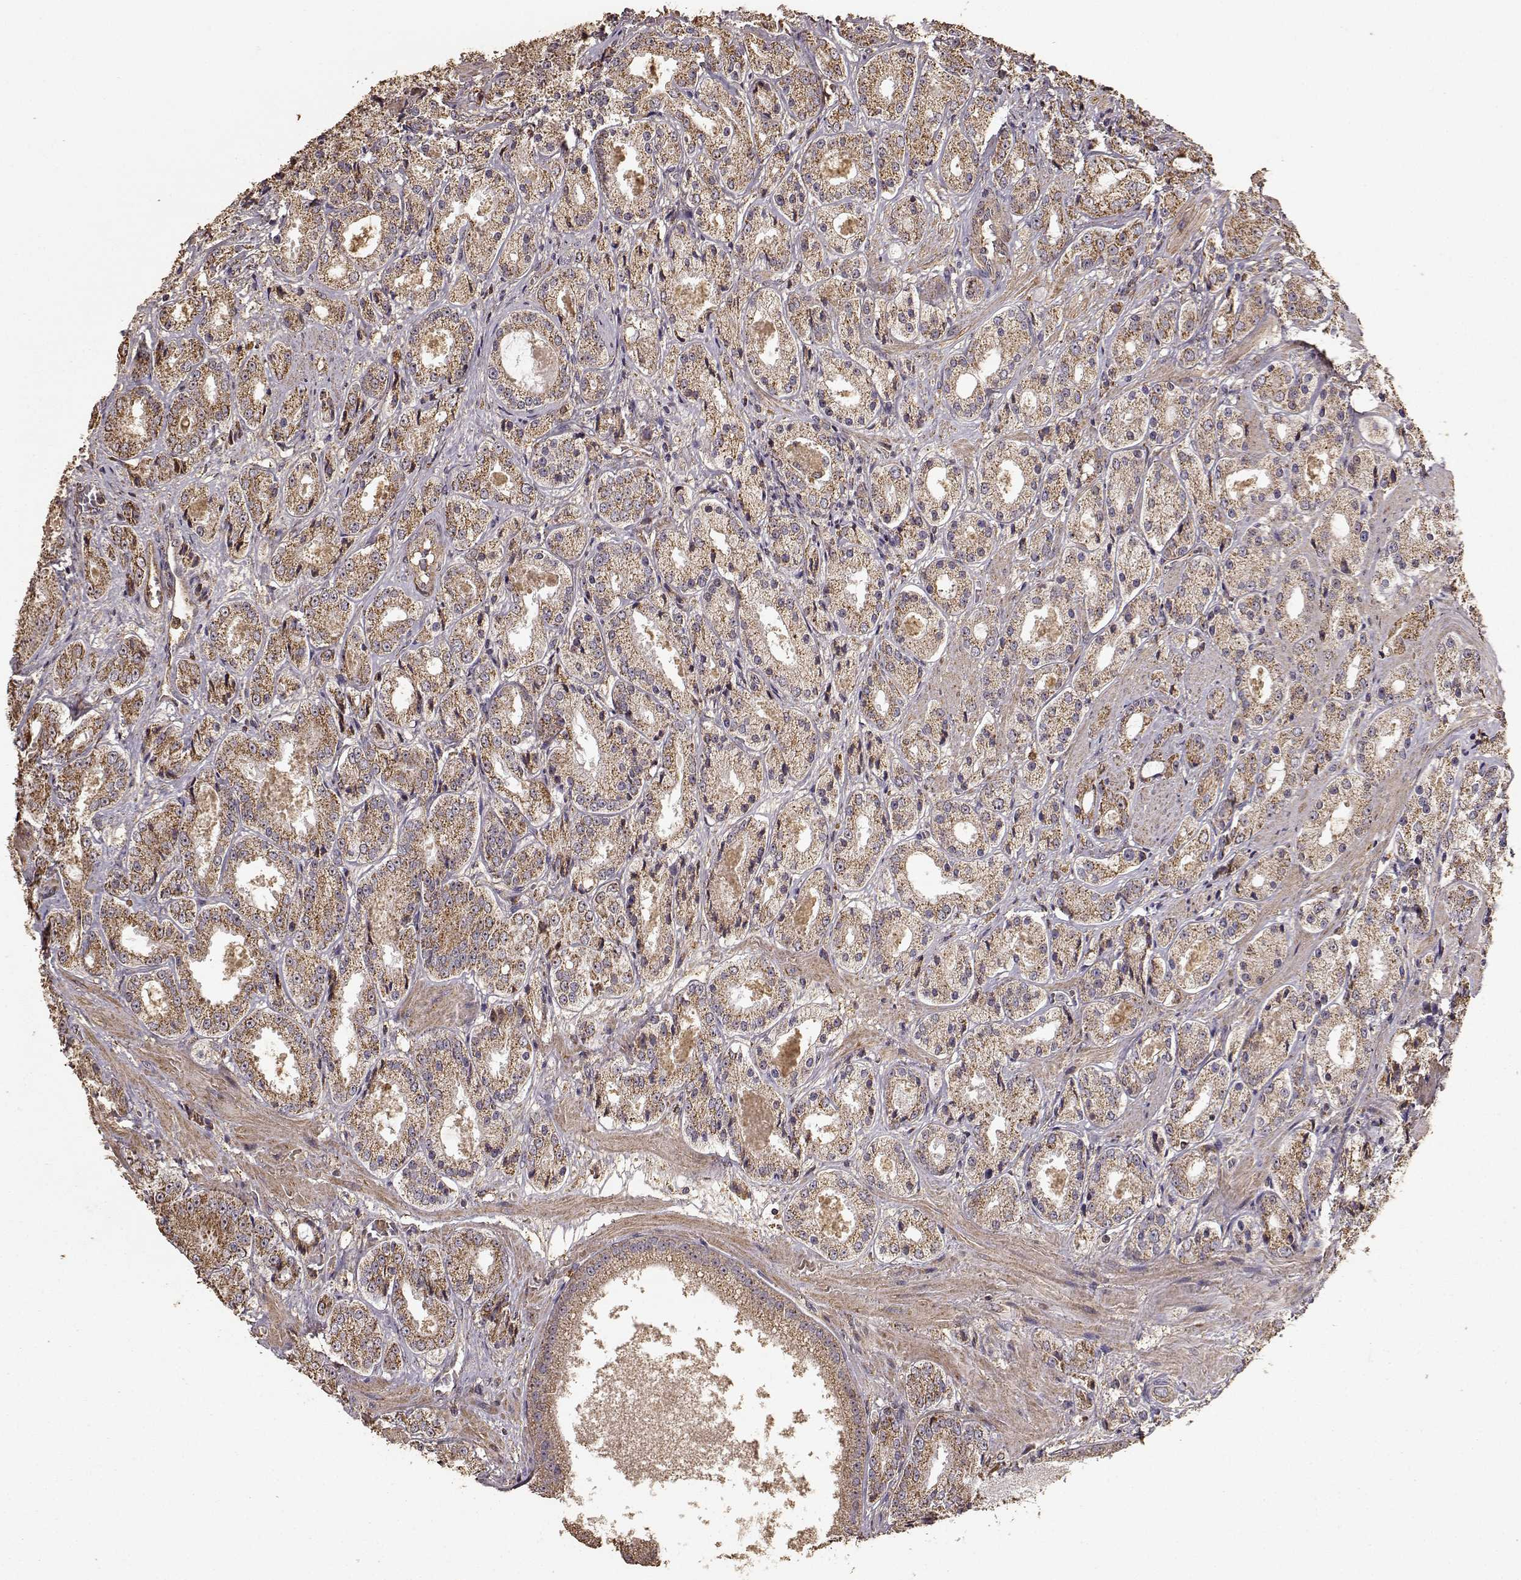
{"staining": {"intensity": "moderate", "quantity": ">75%", "location": "cytoplasmic/membranous"}, "tissue": "prostate cancer", "cell_type": "Tumor cells", "image_type": "cancer", "snomed": [{"axis": "morphology", "description": "Adenocarcinoma, High grade"}, {"axis": "topography", "description": "Prostate"}], "caption": "Prostate adenocarcinoma (high-grade) stained with DAB (3,3'-diaminobenzidine) immunohistochemistry (IHC) reveals medium levels of moderate cytoplasmic/membranous staining in about >75% of tumor cells. The protein is stained brown, and the nuclei are stained in blue (DAB IHC with brightfield microscopy, high magnification).", "gene": "PTGES2", "patient": {"sex": "male", "age": 66}}